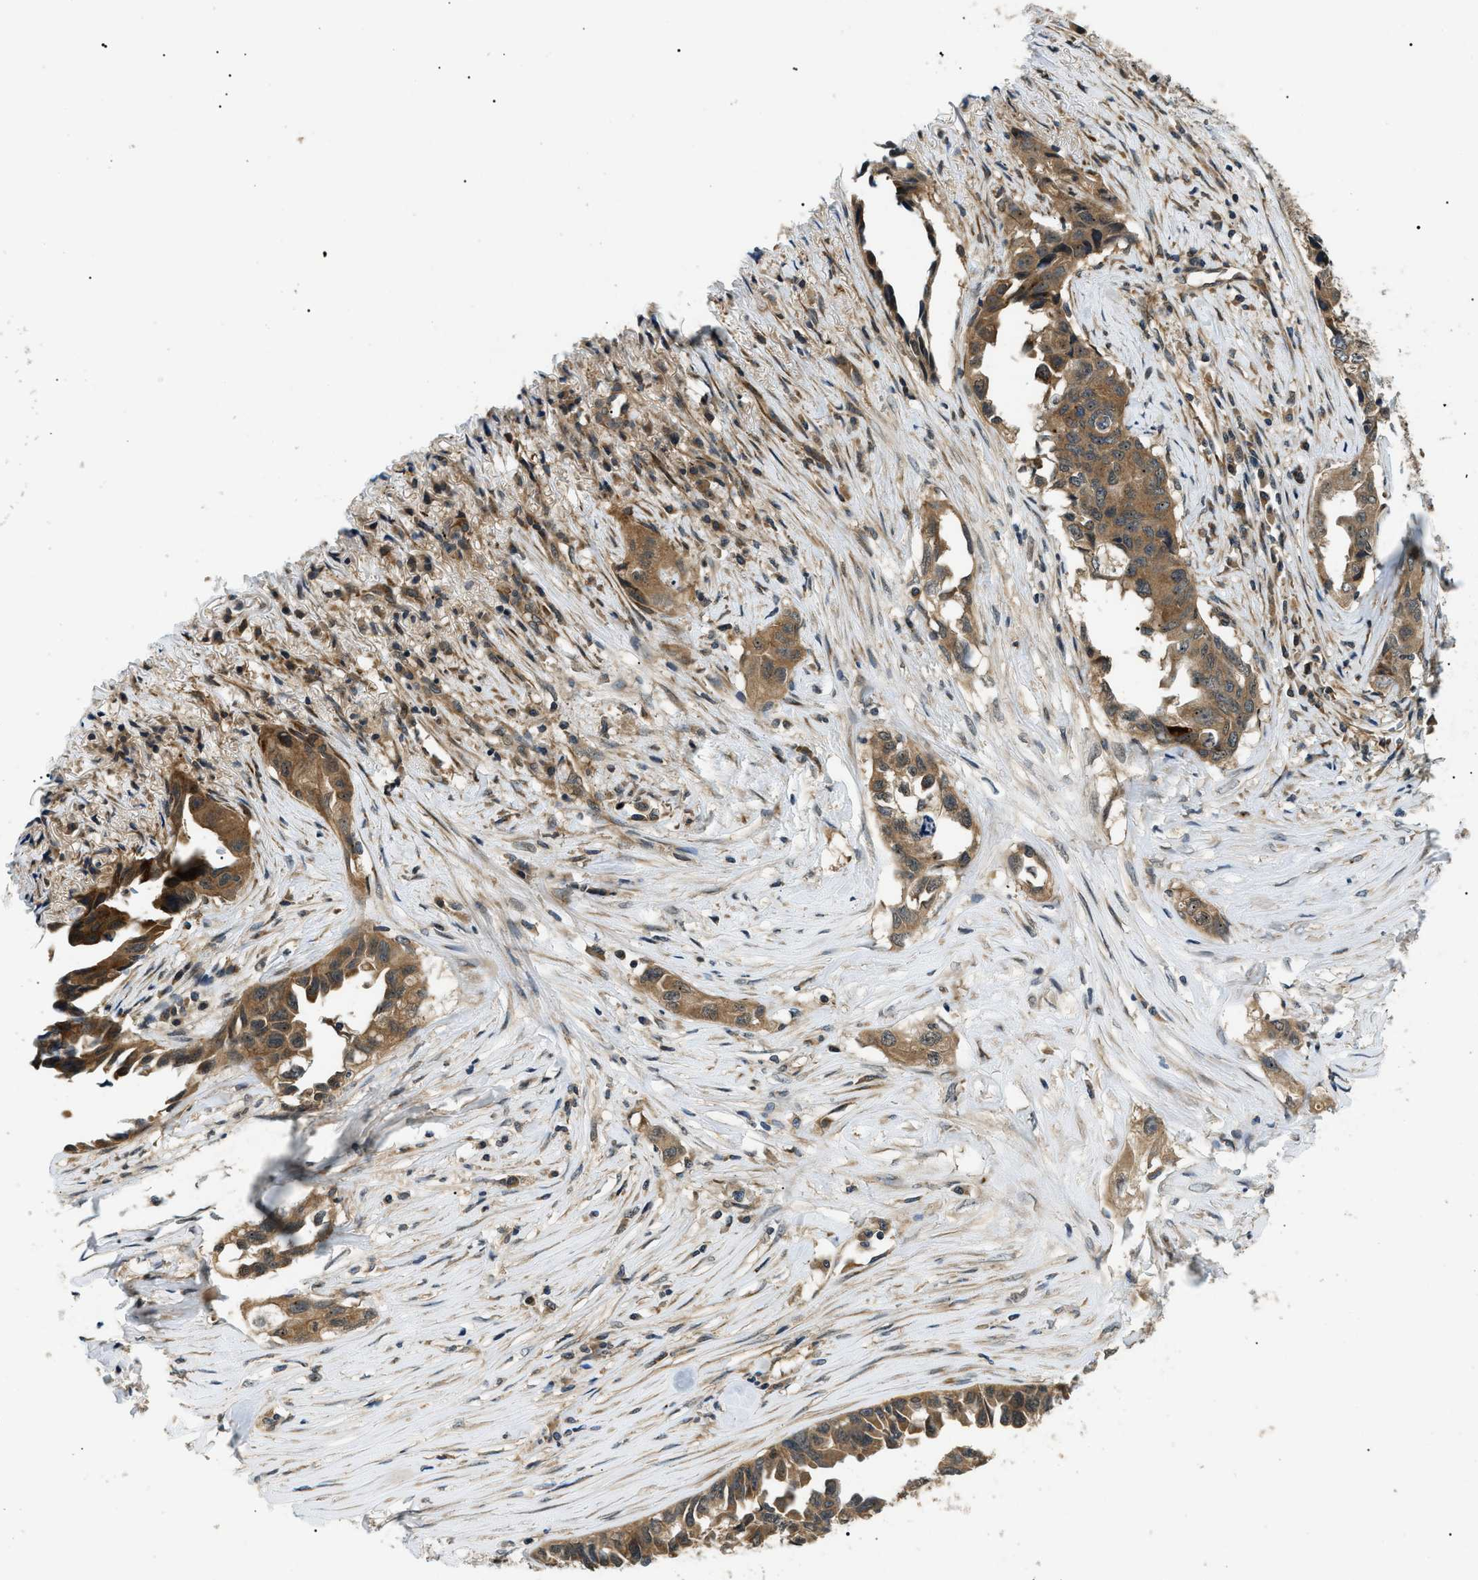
{"staining": {"intensity": "moderate", "quantity": ">75%", "location": "cytoplasmic/membranous"}, "tissue": "lung cancer", "cell_type": "Tumor cells", "image_type": "cancer", "snomed": [{"axis": "morphology", "description": "Adenocarcinoma, NOS"}, {"axis": "topography", "description": "Lung"}], "caption": "Lung adenocarcinoma stained for a protein (brown) shows moderate cytoplasmic/membranous positive expression in approximately >75% of tumor cells.", "gene": "ATP6AP1", "patient": {"sex": "female", "age": 51}}